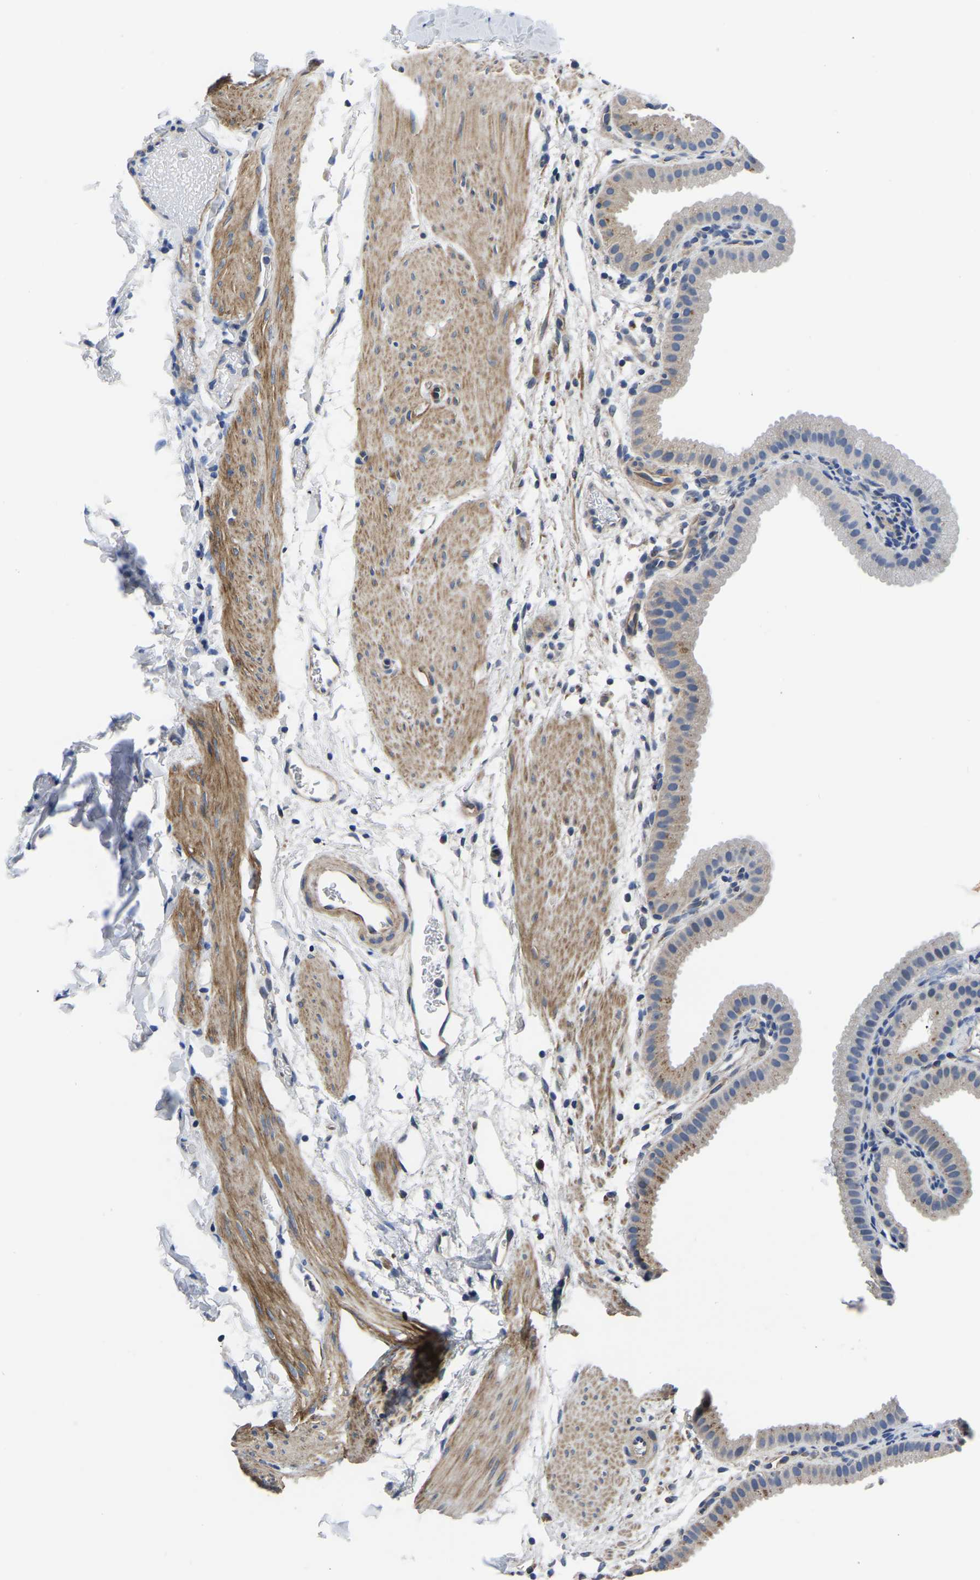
{"staining": {"intensity": "negative", "quantity": "none", "location": "none"}, "tissue": "gallbladder", "cell_type": "Glandular cells", "image_type": "normal", "snomed": [{"axis": "morphology", "description": "Normal tissue, NOS"}, {"axis": "topography", "description": "Gallbladder"}], "caption": "The image shows no significant expression in glandular cells of gallbladder.", "gene": "PDLIM7", "patient": {"sex": "female", "age": 64}}